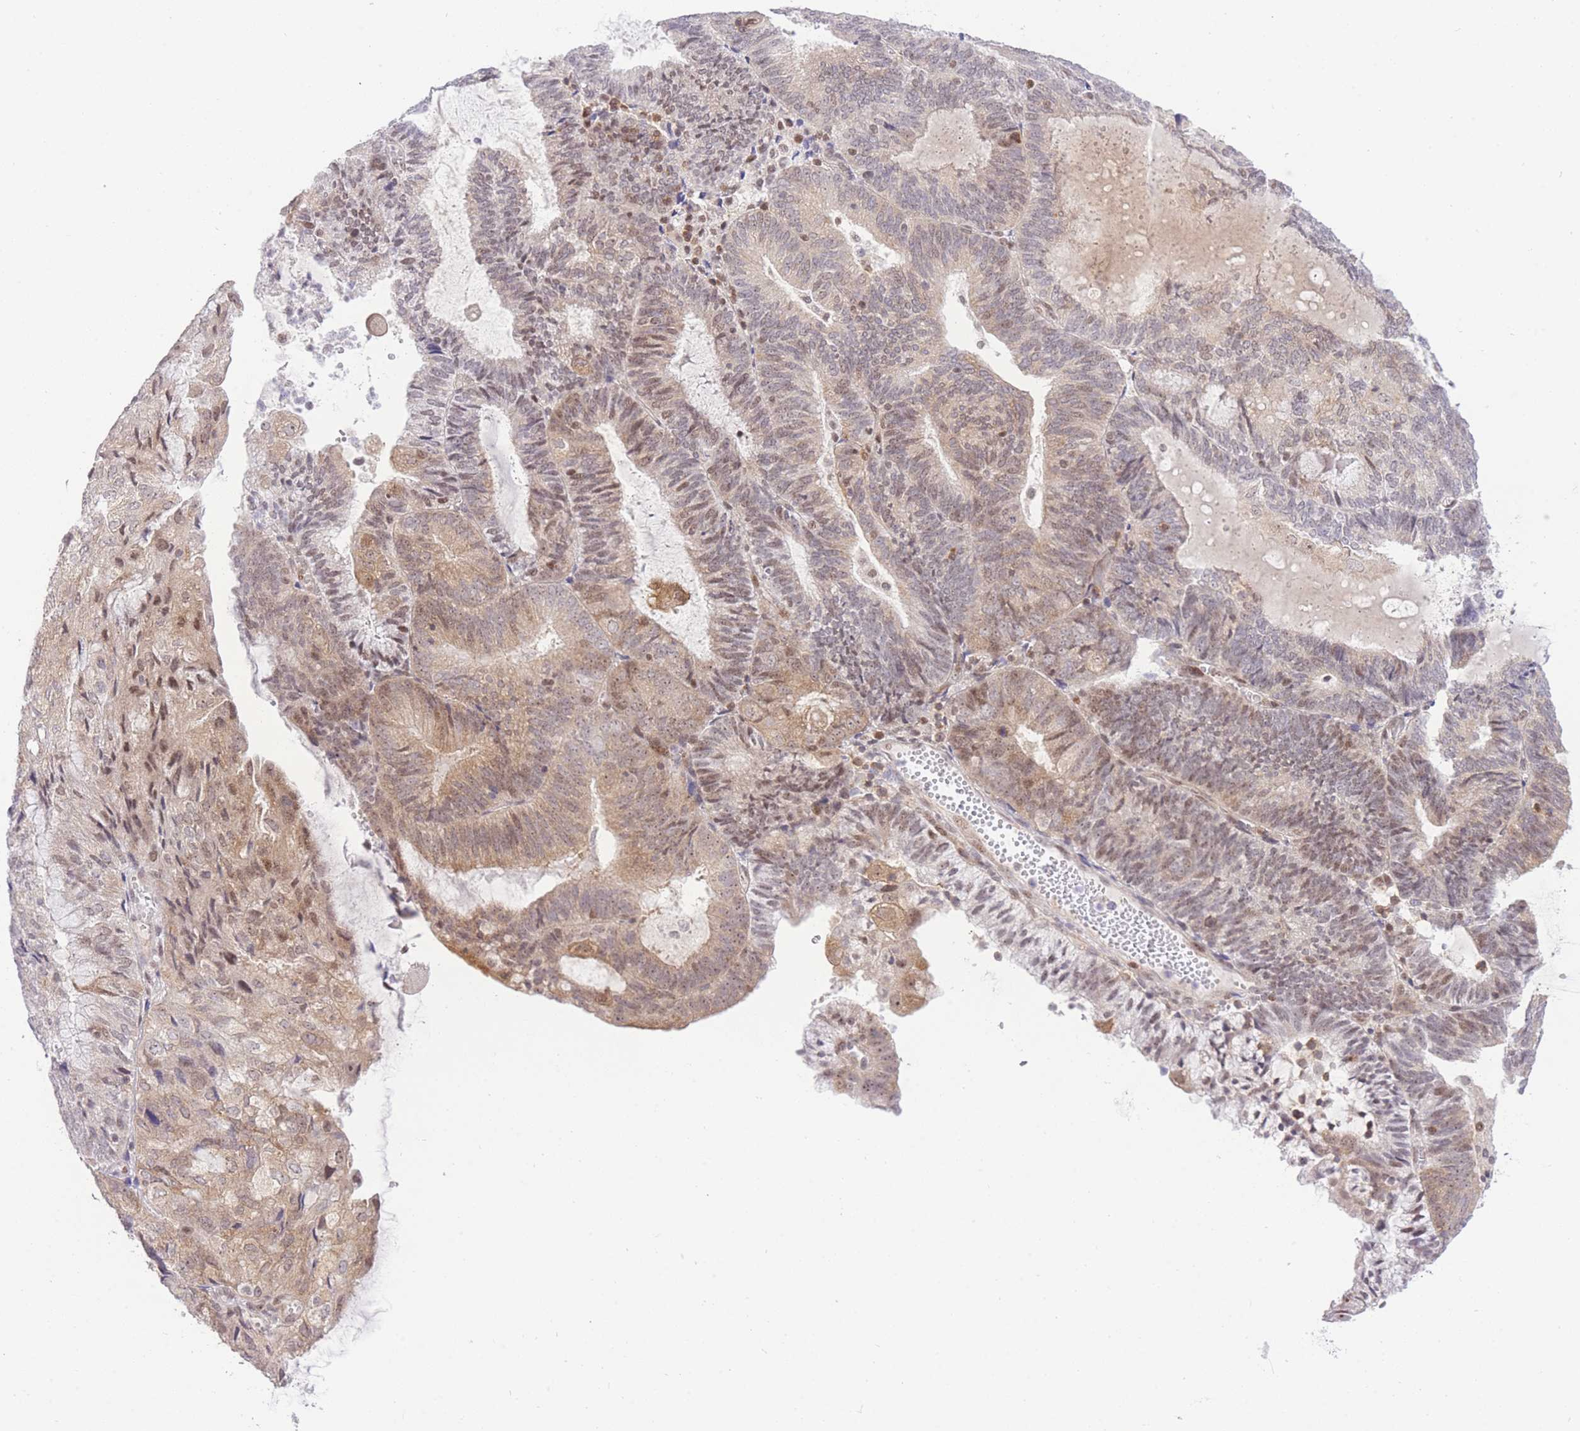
{"staining": {"intensity": "weak", "quantity": "25%-75%", "location": "nuclear"}, "tissue": "endometrial cancer", "cell_type": "Tumor cells", "image_type": "cancer", "snomed": [{"axis": "morphology", "description": "Adenocarcinoma, NOS"}, {"axis": "topography", "description": "Endometrium"}], "caption": "Immunohistochemistry (IHC) (DAB (3,3'-diaminobenzidine)) staining of human endometrial cancer (adenocarcinoma) demonstrates weak nuclear protein positivity in approximately 25%-75% of tumor cells. The staining is performed using DAB brown chromogen to label protein expression. The nuclei are counter-stained blue using hematoxylin.", "gene": "STK39", "patient": {"sex": "female", "age": 81}}